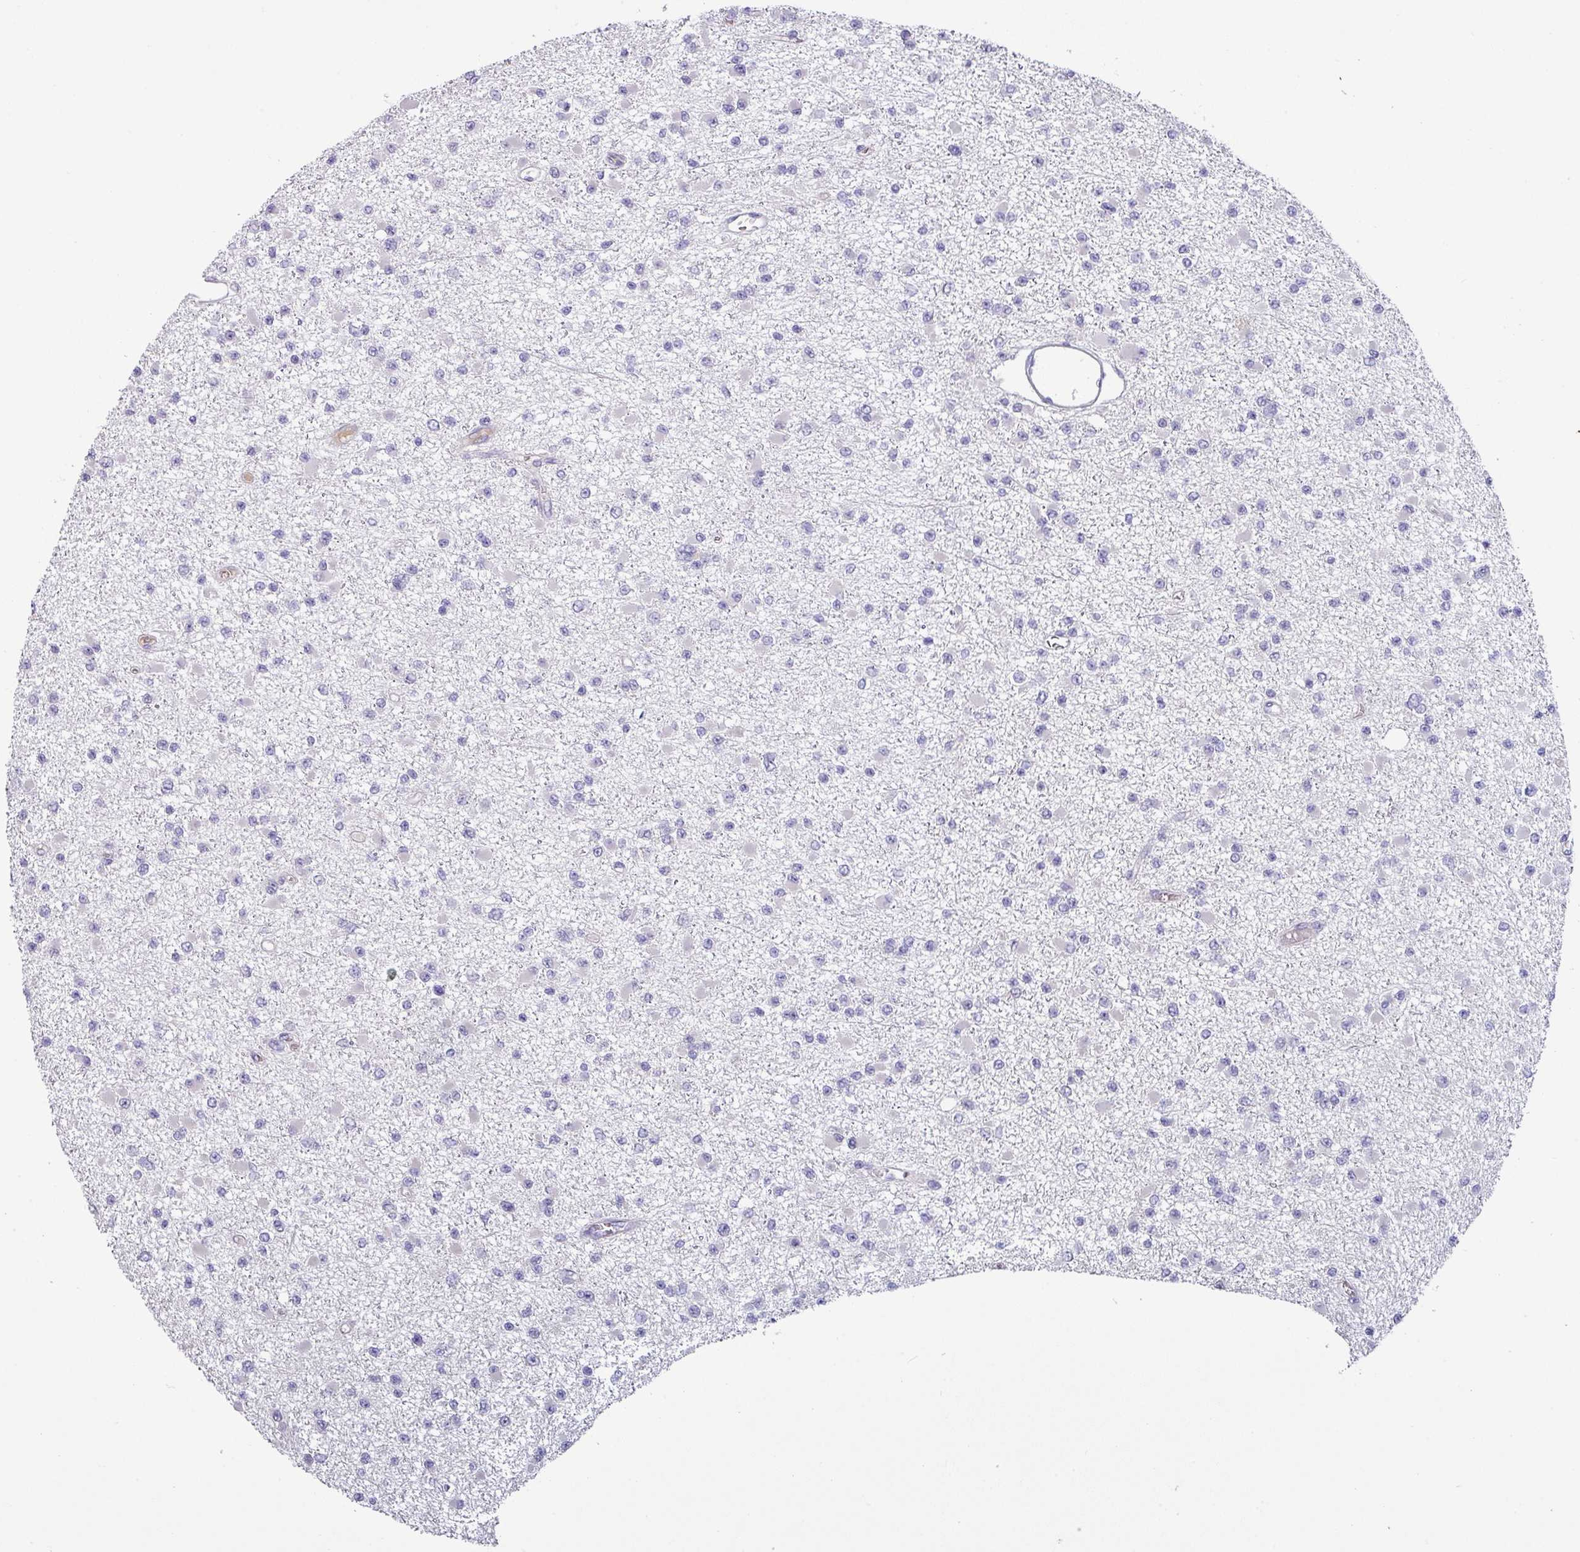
{"staining": {"intensity": "negative", "quantity": "none", "location": "none"}, "tissue": "glioma", "cell_type": "Tumor cells", "image_type": "cancer", "snomed": [{"axis": "morphology", "description": "Glioma, malignant, Low grade"}, {"axis": "topography", "description": "Brain"}], "caption": "Malignant glioma (low-grade) stained for a protein using immunohistochemistry shows no expression tumor cells.", "gene": "KLHL3", "patient": {"sex": "female", "age": 22}}